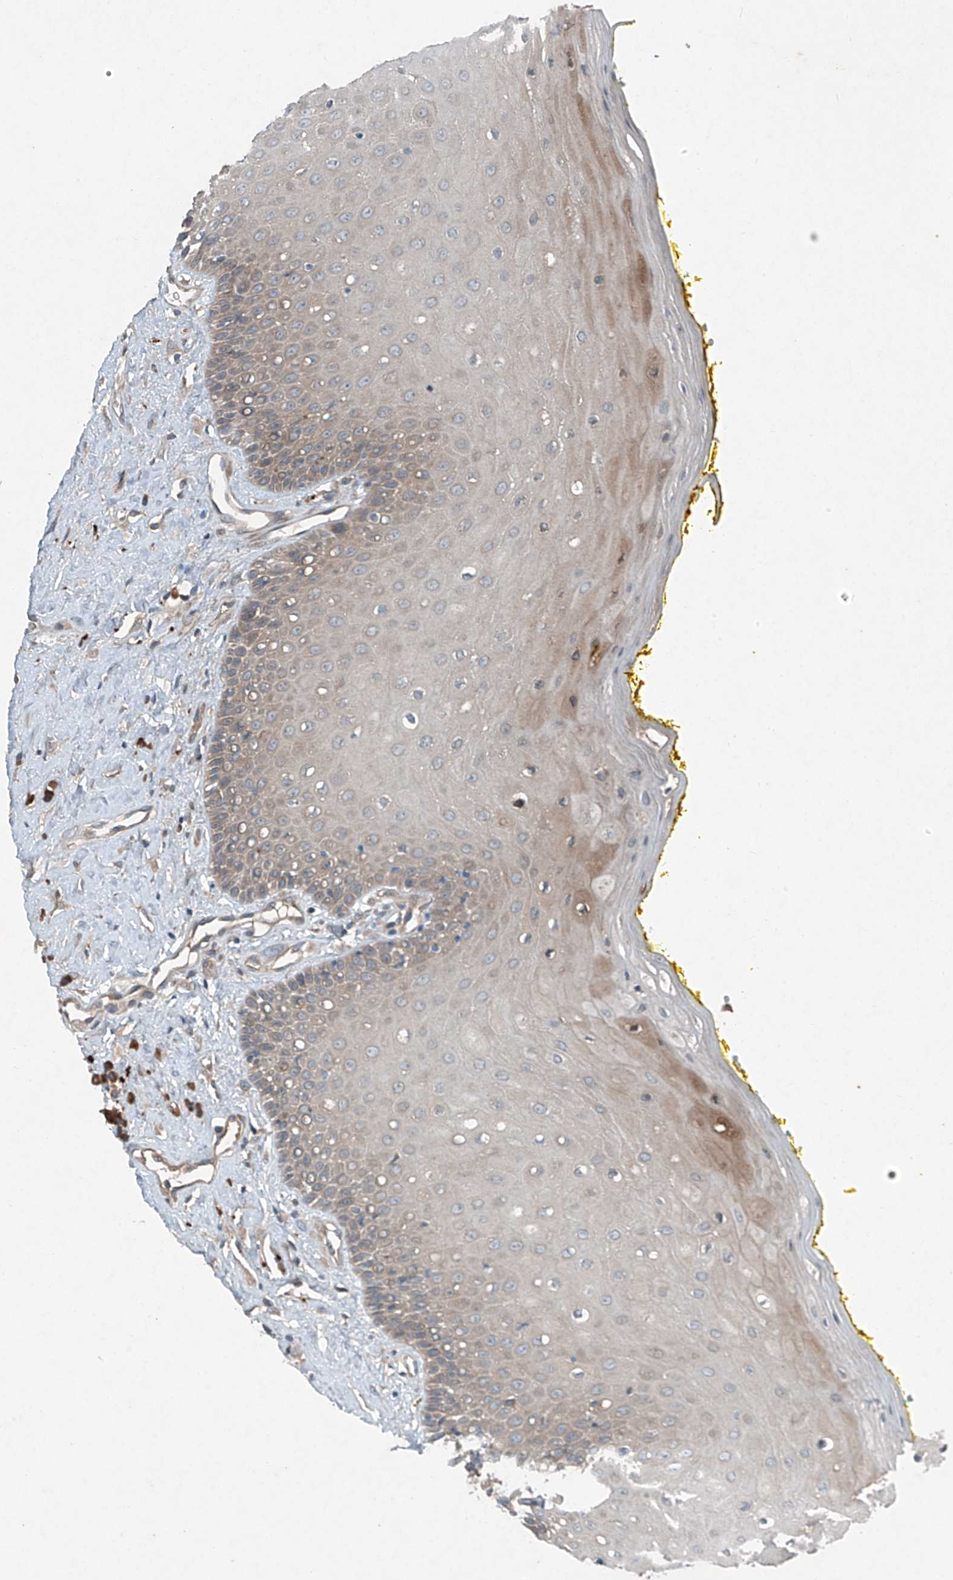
{"staining": {"intensity": "moderate", "quantity": "25%-75%", "location": "cytoplasmic/membranous"}, "tissue": "oral mucosa", "cell_type": "Squamous epithelial cells", "image_type": "normal", "snomed": [{"axis": "morphology", "description": "Normal tissue, NOS"}, {"axis": "morphology", "description": "Squamous cell carcinoma, NOS"}, {"axis": "topography", "description": "Oral tissue"}, {"axis": "topography", "description": "Head-Neck"}], "caption": "This image demonstrates normal oral mucosa stained with immunohistochemistry to label a protein in brown. The cytoplasmic/membranous of squamous epithelial cells show moderate positivity for the protein. Nuclei are counter-stained blue.", "gene": "FOXRED2", "patient": {"sex": "female", "age": 70}}